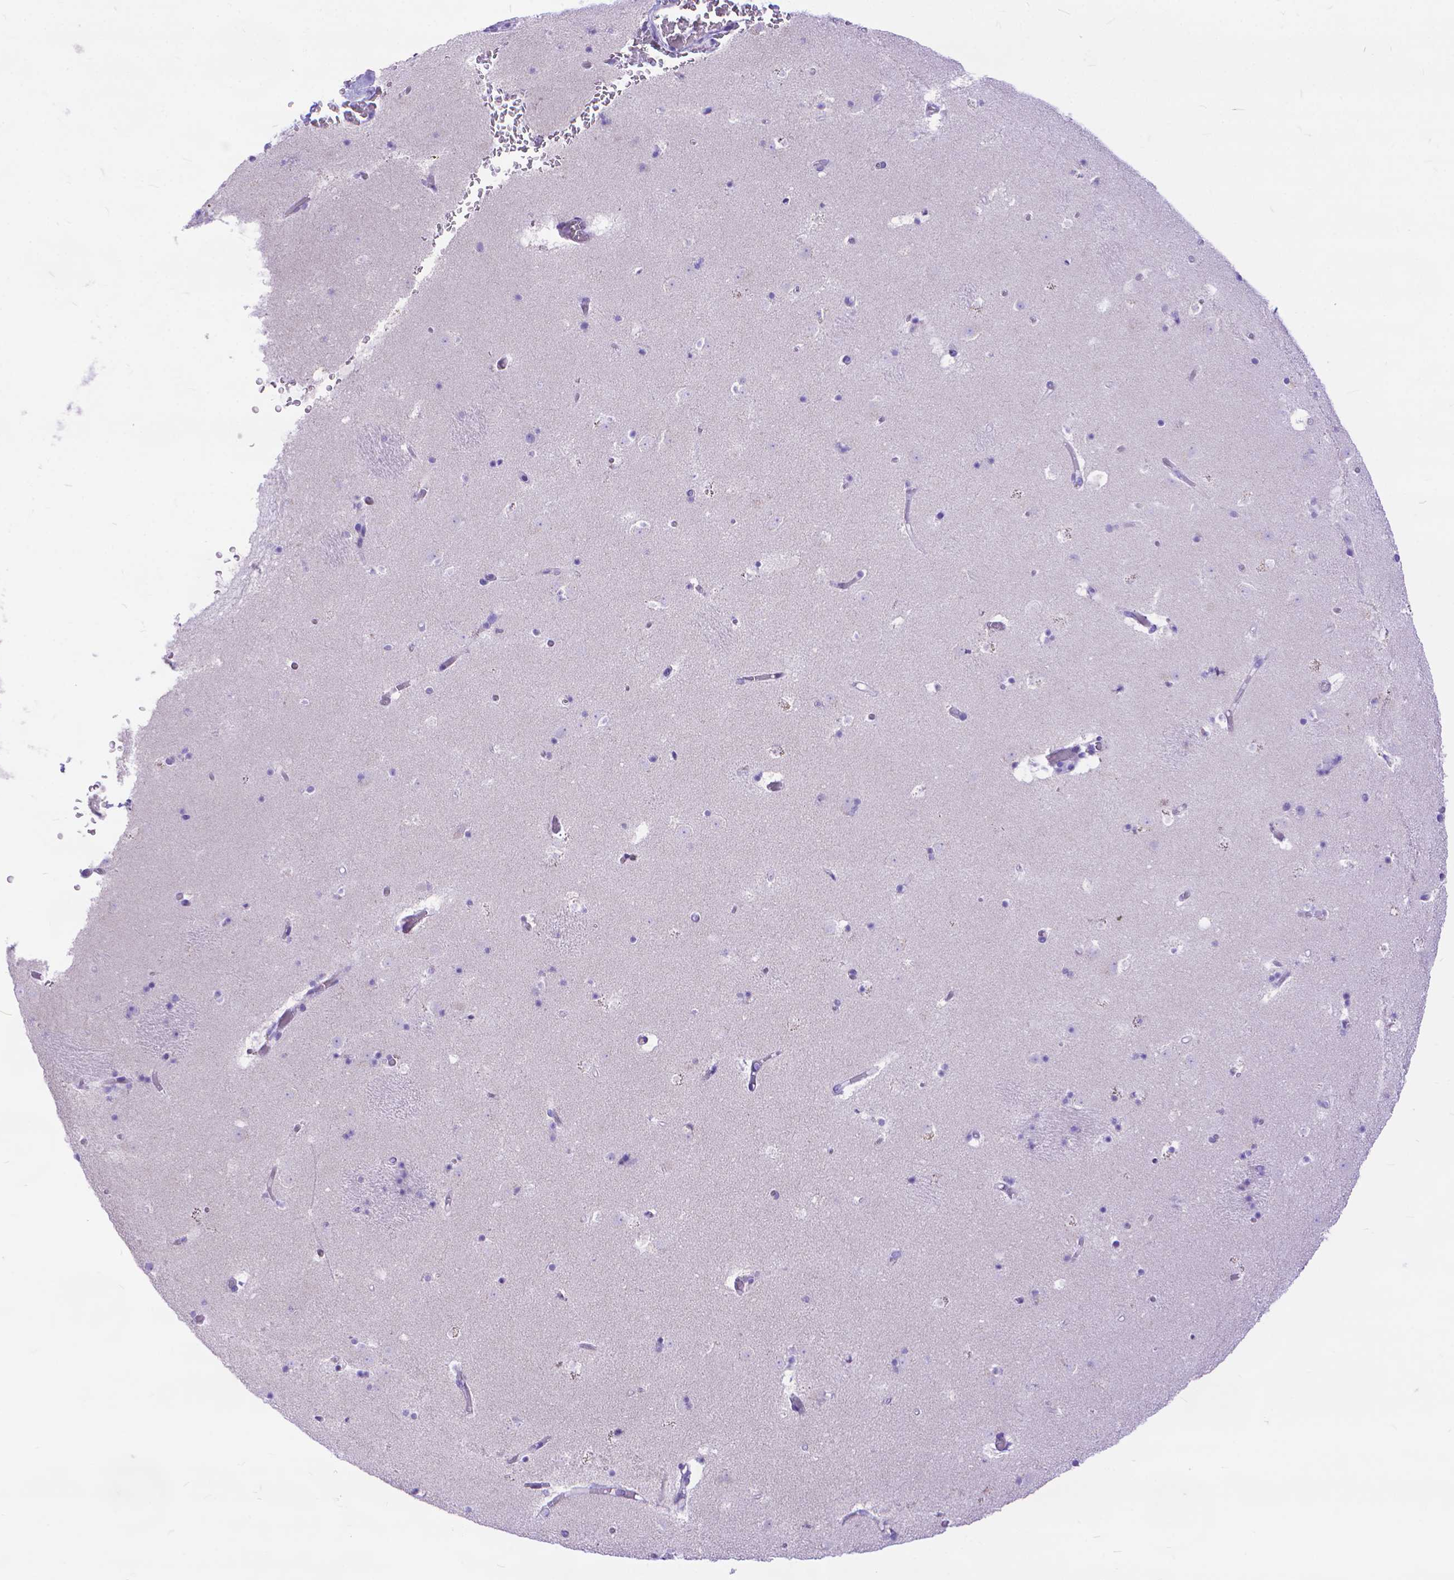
{"staining": {"intensity": "negative", "quantity": "none", "location": "none"}, "tissue": "caudate", "cell_type": "Glial cells", "image_type": "normal", "snomed": [{"axis": "morphology", "description": "Normal tissue, NOS"}, {"axis": "topography", "description": "Lateral ventricle wall"}], "caption": "IHC image of unremarkable caudate: caudate stained with DAB (3,3'-diaminobenzidine) displays no significant protein positivity in glial cells.", "gene": "DHRS2", "patient": {"sex": "female", "age": 42}}